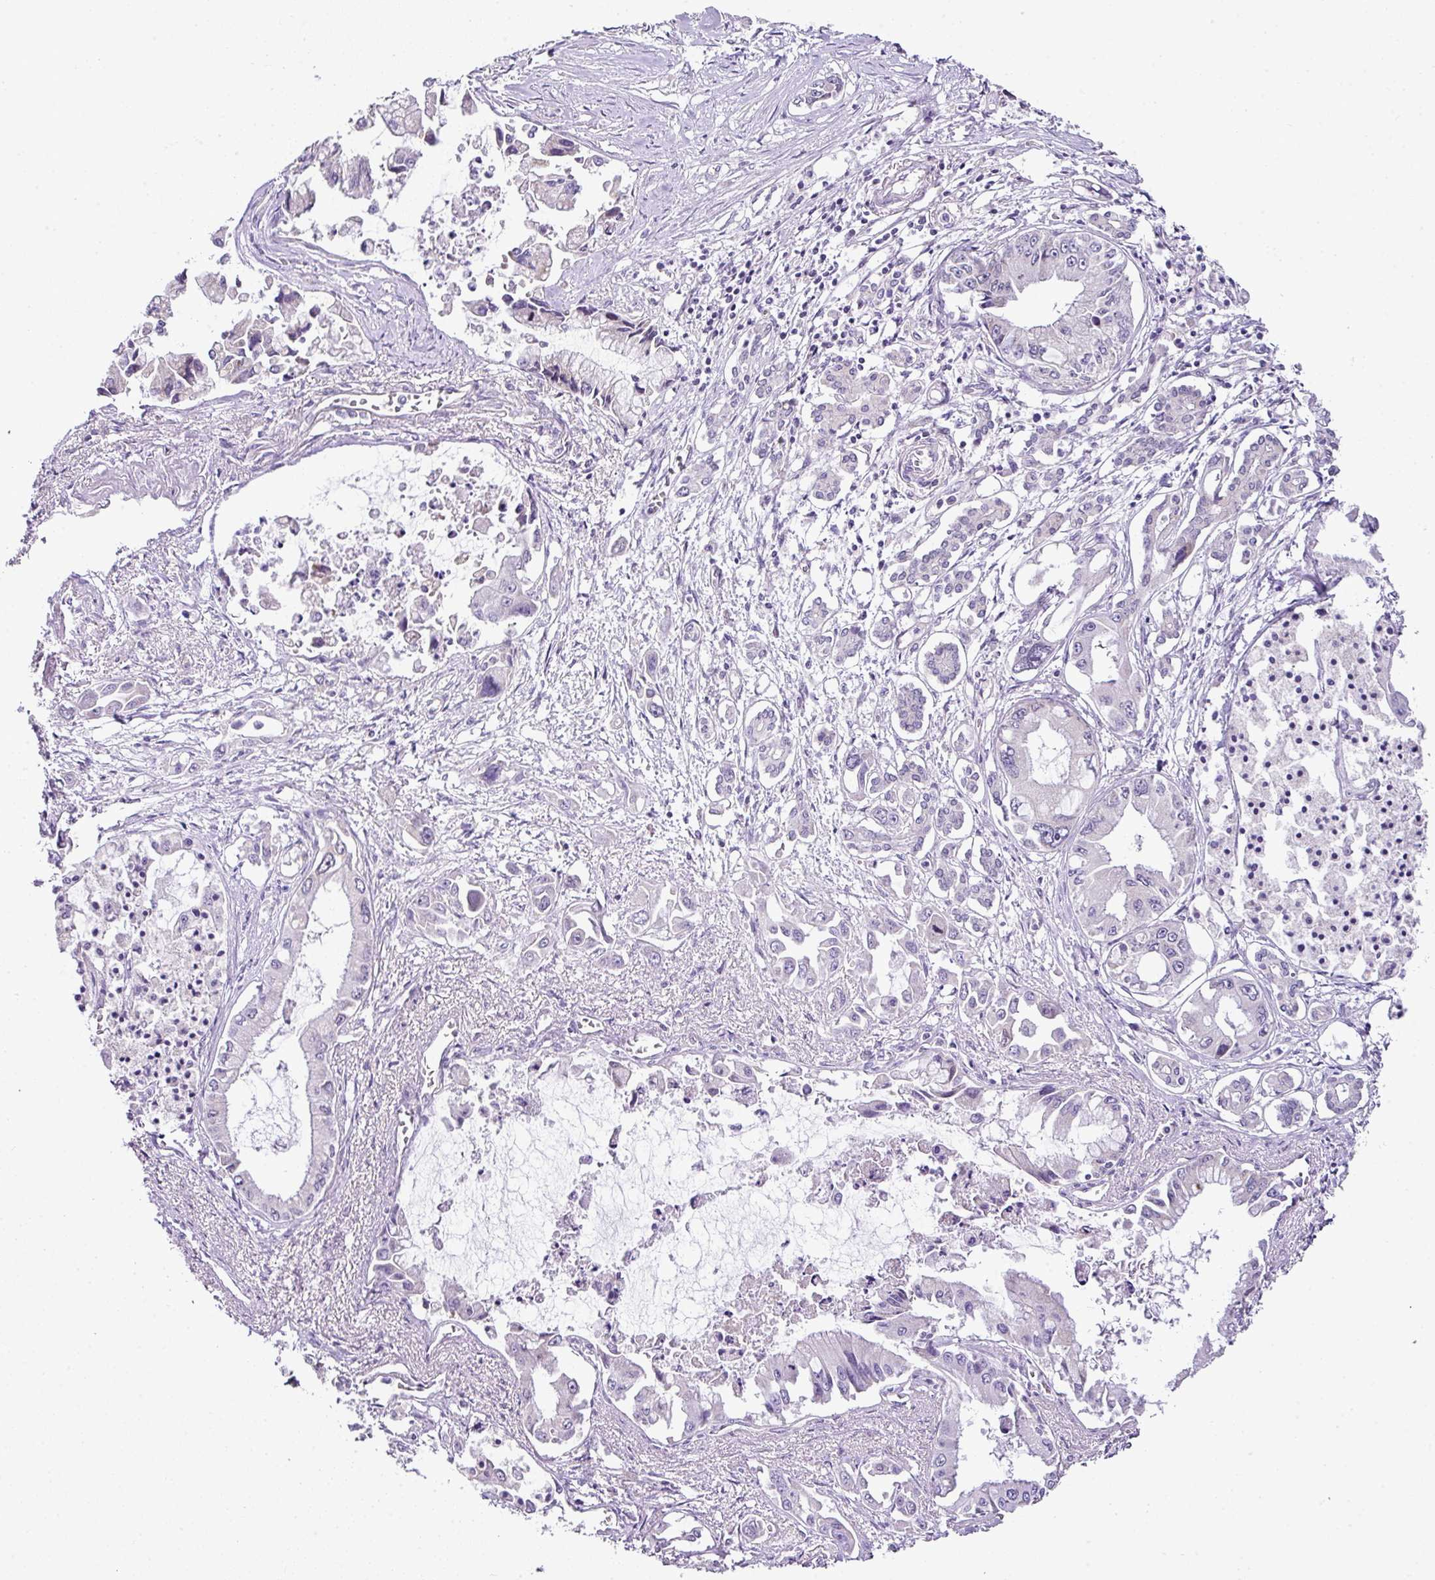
{"staining": {"intensity": "negative", "quantity": "none", "location": "none"}, "tissue": "pancreatic cancer", "cell_type": "Tumor cells", "image_type": "cancer", "snomed": [{"axis": "morphology", "description": "Adenocarcinoma, NOS"}, {"axis": "topography", "description": "Pancreas"}], "caption": "Adenocarcinoma (pancreatic) was stained to show a protein in brown. There is no significant positivity in tumor cells. (DAB IHC visualized using brightfield microscopy, high magnification).", "gene": "FAM32A", "patient": {"sex": "male", "age": 84}}